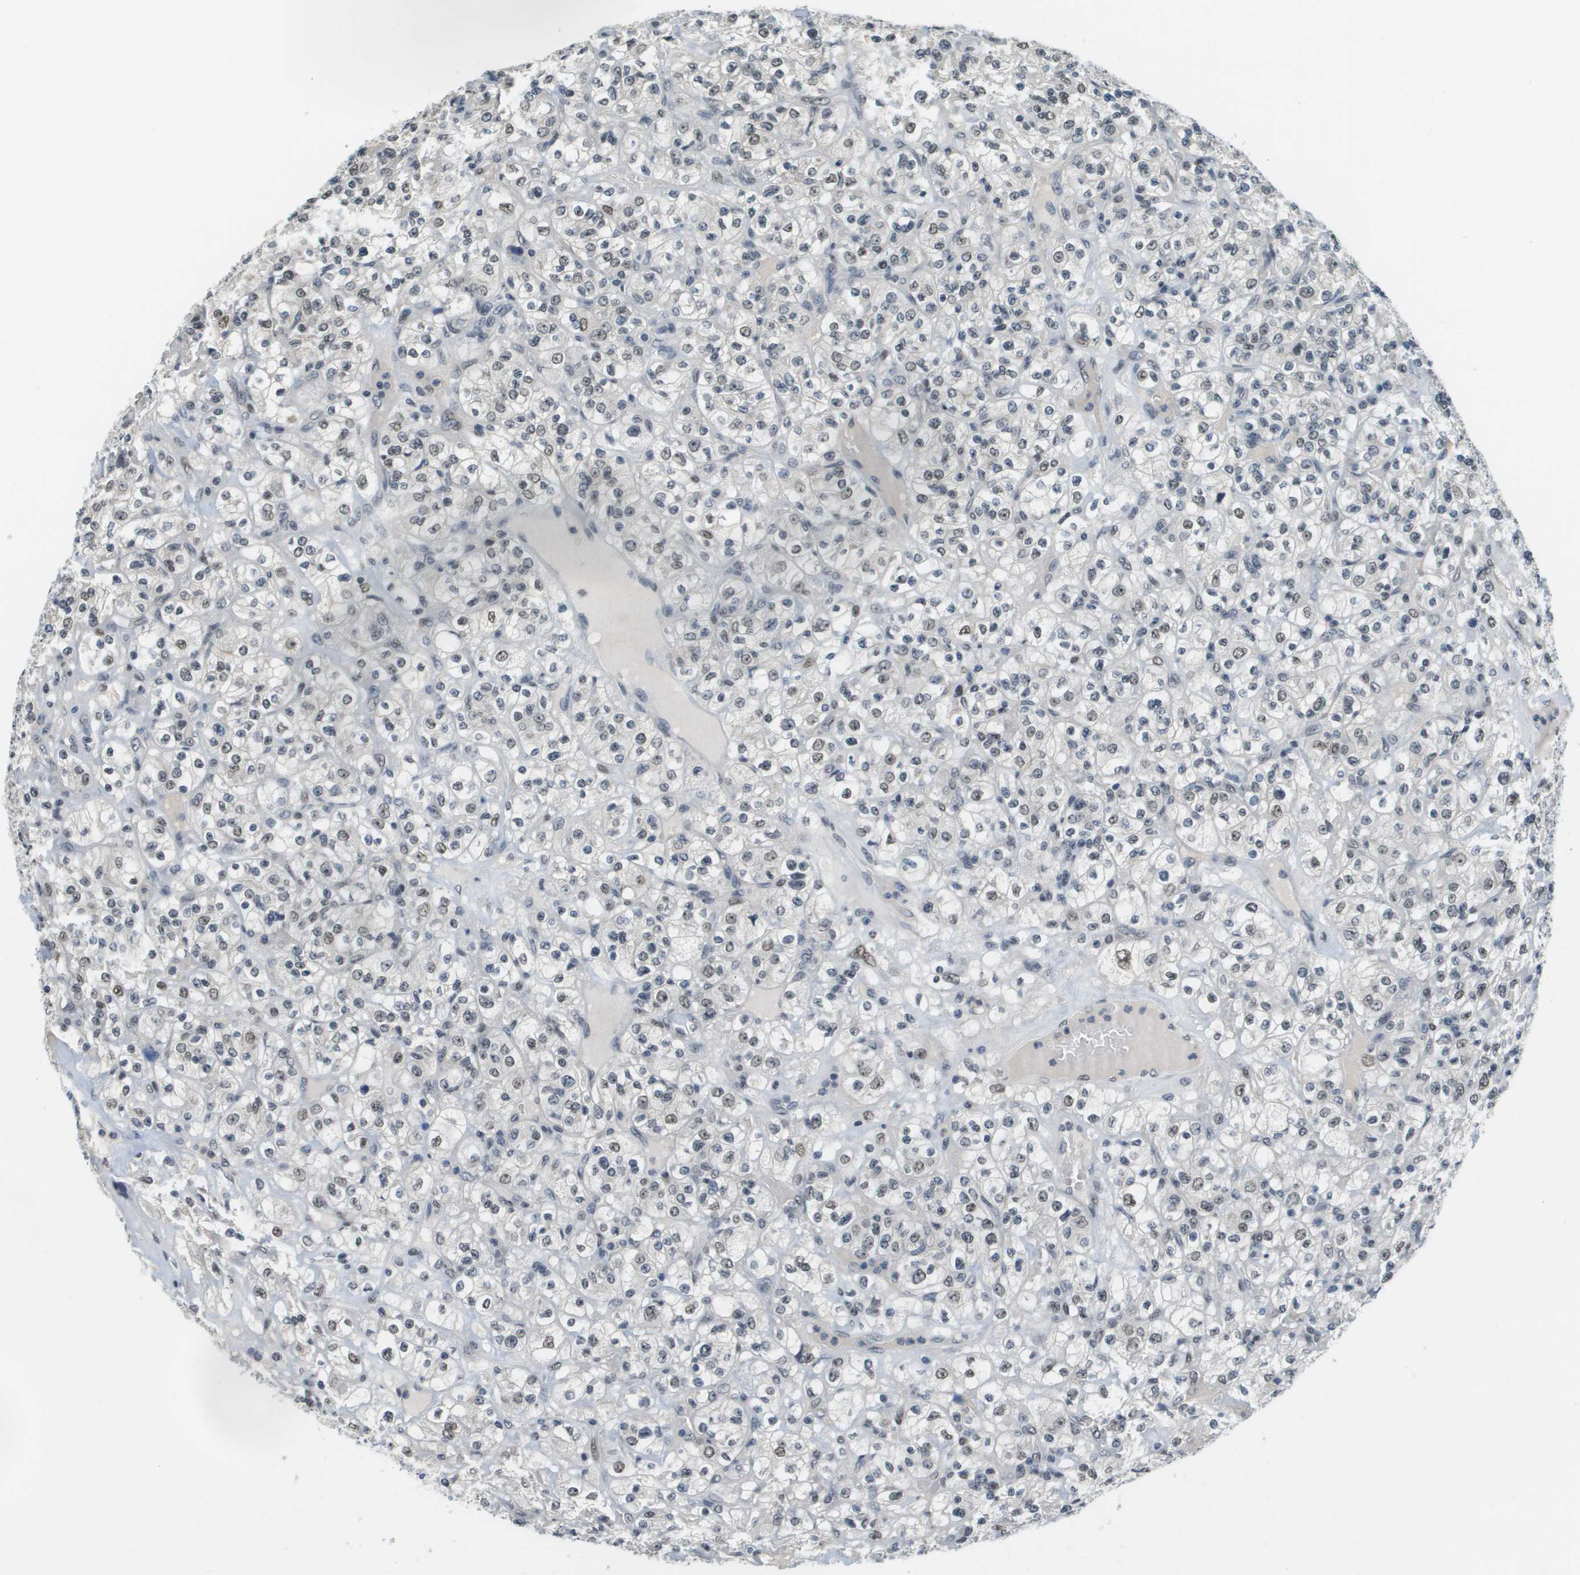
{"staining": {"intensity": "weak", "quantity": "25%-75%", "location": "nuclear"}, "tissue": "renal cancer", "cell_type": "Tumor cells", "image_type": "cancer", "snomed": [{"axis": "morphology", "description": "Normal tissue, NOS"}, {"axis": "morphology", "description": "Adenocarcinoma, NOS"}, {"axis": "topography", "description": "Kidney"}], "caption": "The micrograph demonstrates a brown stain indicating the presence of a protein in the nuclear of tumor cells in renal cancer.", "gene": "CBX5", "patient": {"sex": "female", "age": 72}}